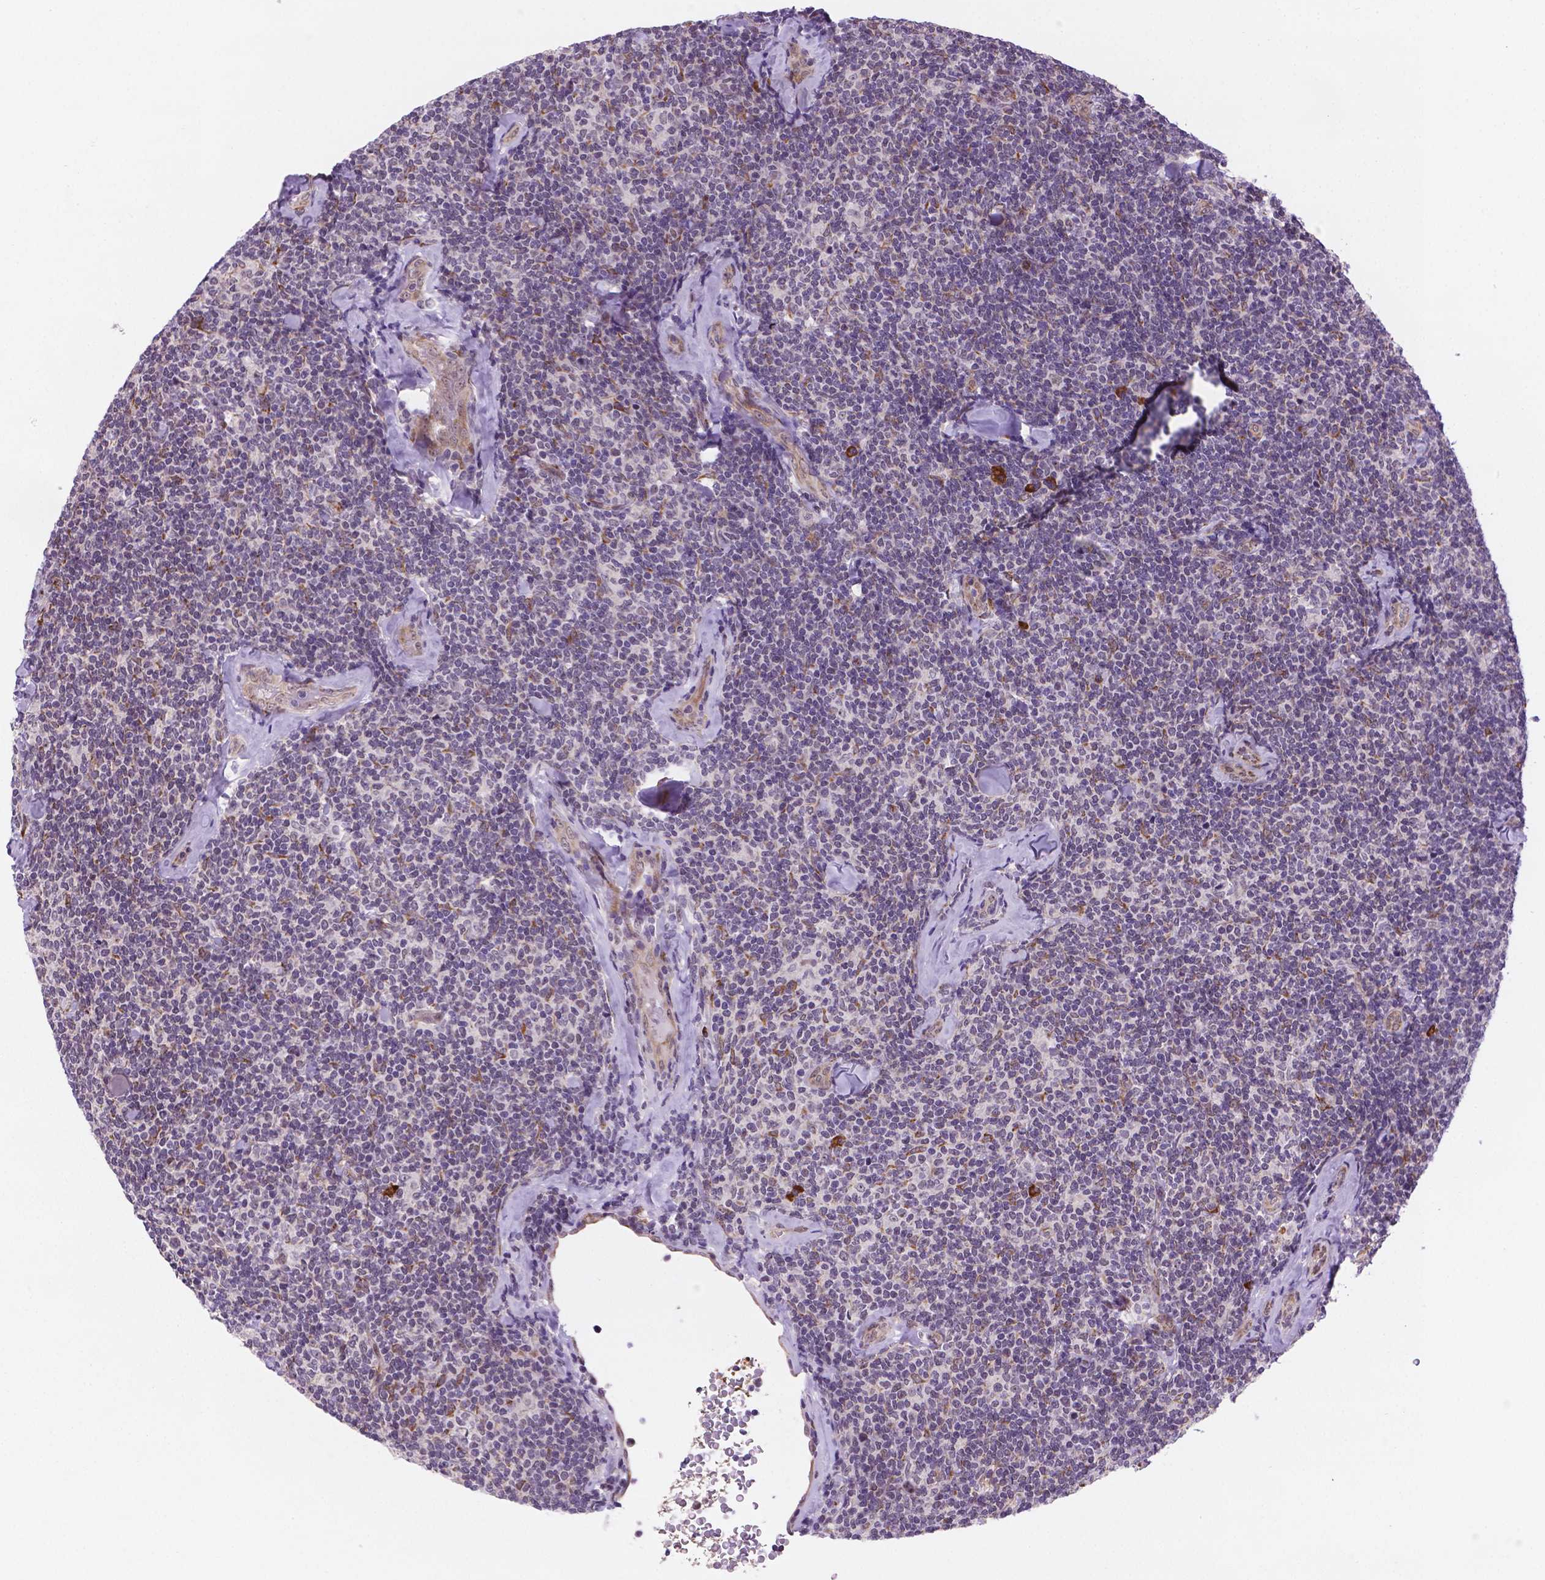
{"staining": {"intensity": "negative", "quantity": "none", "location": "none"}, "tissue": "lymphoma", "cell_type": "Tumor cells", "image_type": "cancer", "snomed": [{"axis": "morphology", "description": "Malignant lymphoma, non-Hodgkin's type, Low grade"}, {"axis": "topography", "description": "Lymph node"}], "caption": "Tumor cells show no significant protein positivity in low-grade malignant lymphoma, non-Hodgkin's type.", "gene": "FNIP1", "patient": {"sex": "female", "age": 56}}